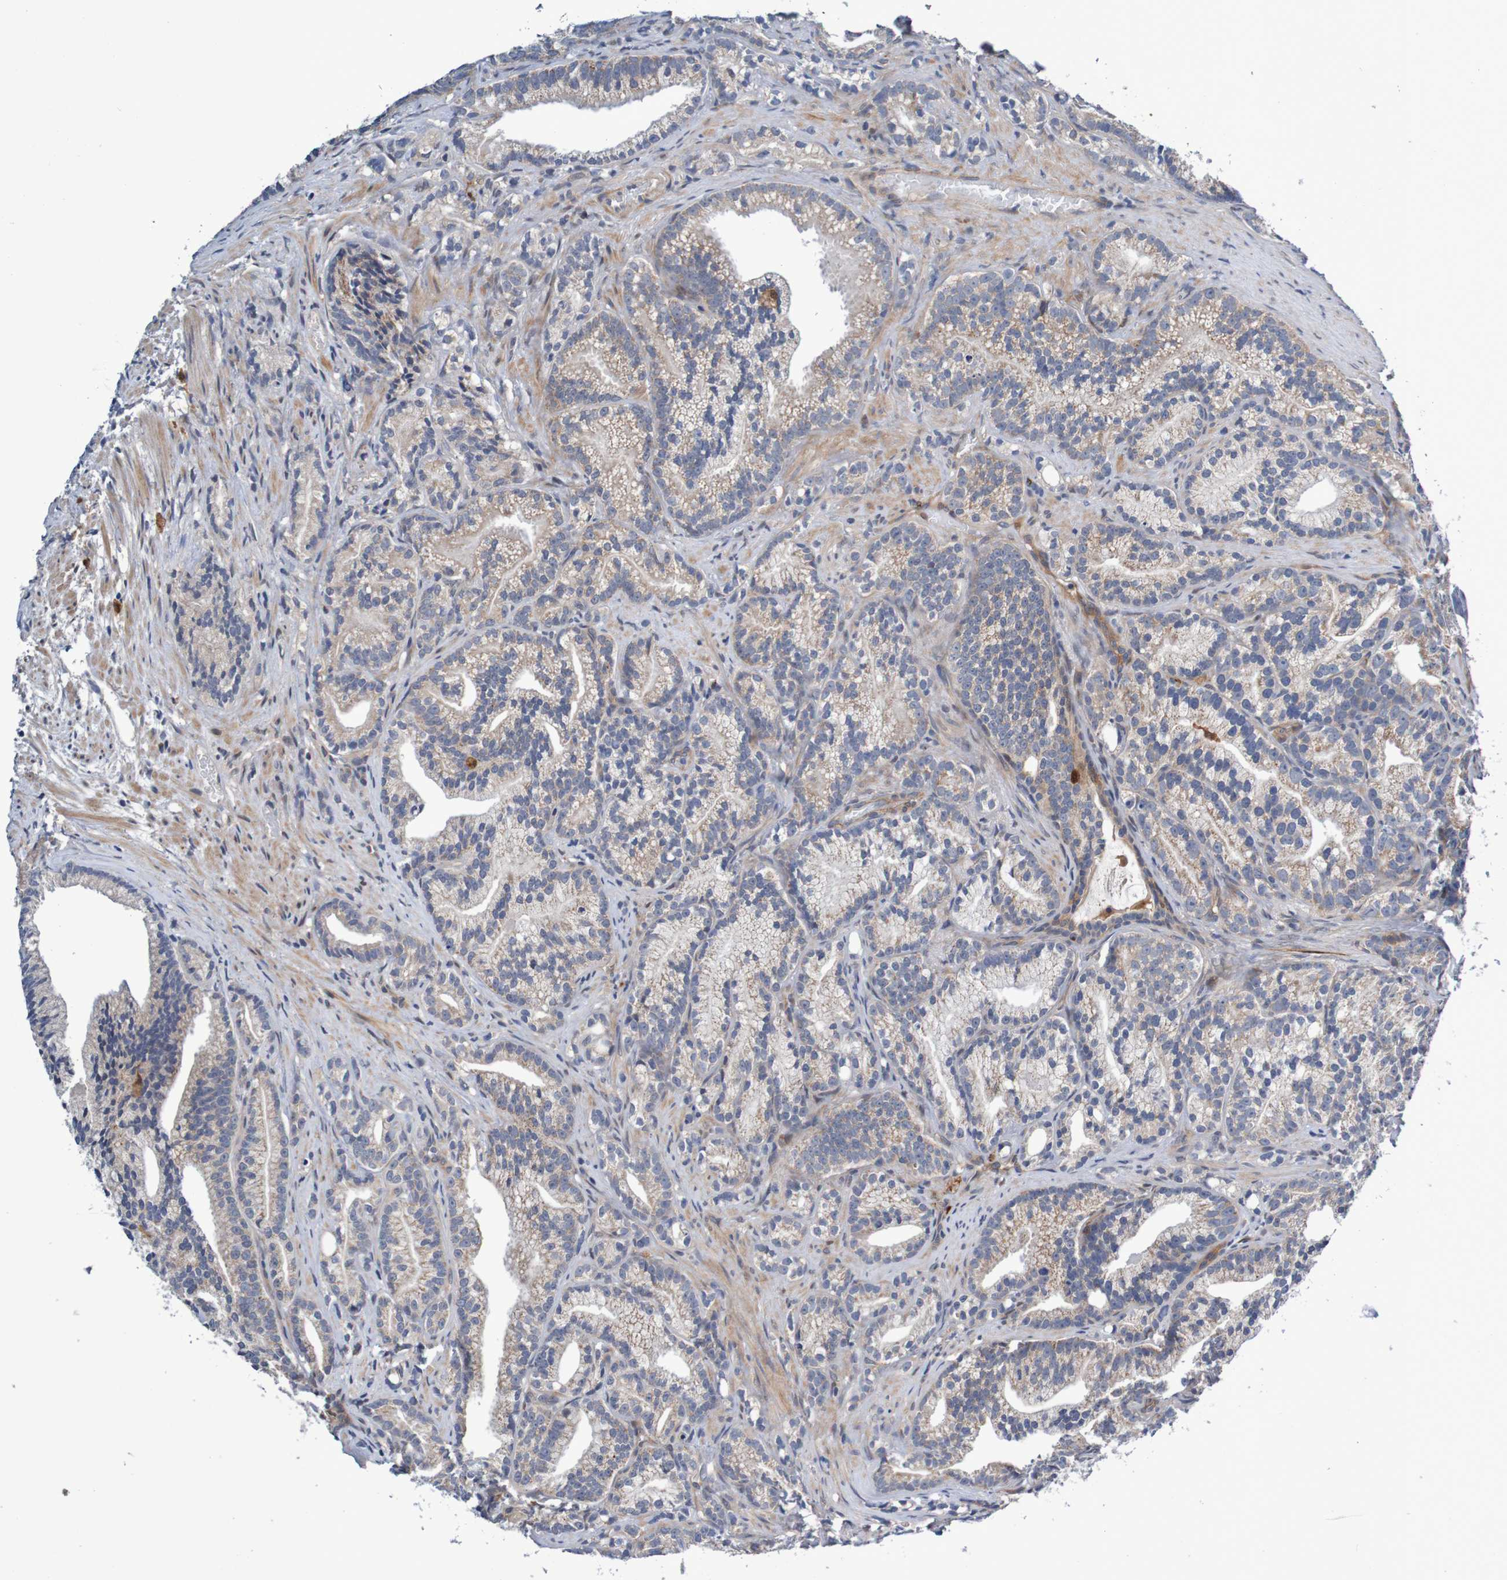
{"staining": {"intensity": "weak", "quantity": "<25%", "location": "cytoplasmic/membranous"}, "tissue": "prostate cancer", "cell_type": "Tumor cells", "image_type": "cancer", "snomed": [{"axis": "morphology", "description": "Adenocarcinoma, Low grade"}, {"axis": "topography", "description": "Prostate"}], "caption": "The micrograph exhibits no staining of tumor cells in prostate adenocarcinoma (low-grade).", "gene": "CPED1", "patient": {"sex": "male", "age": 89}}